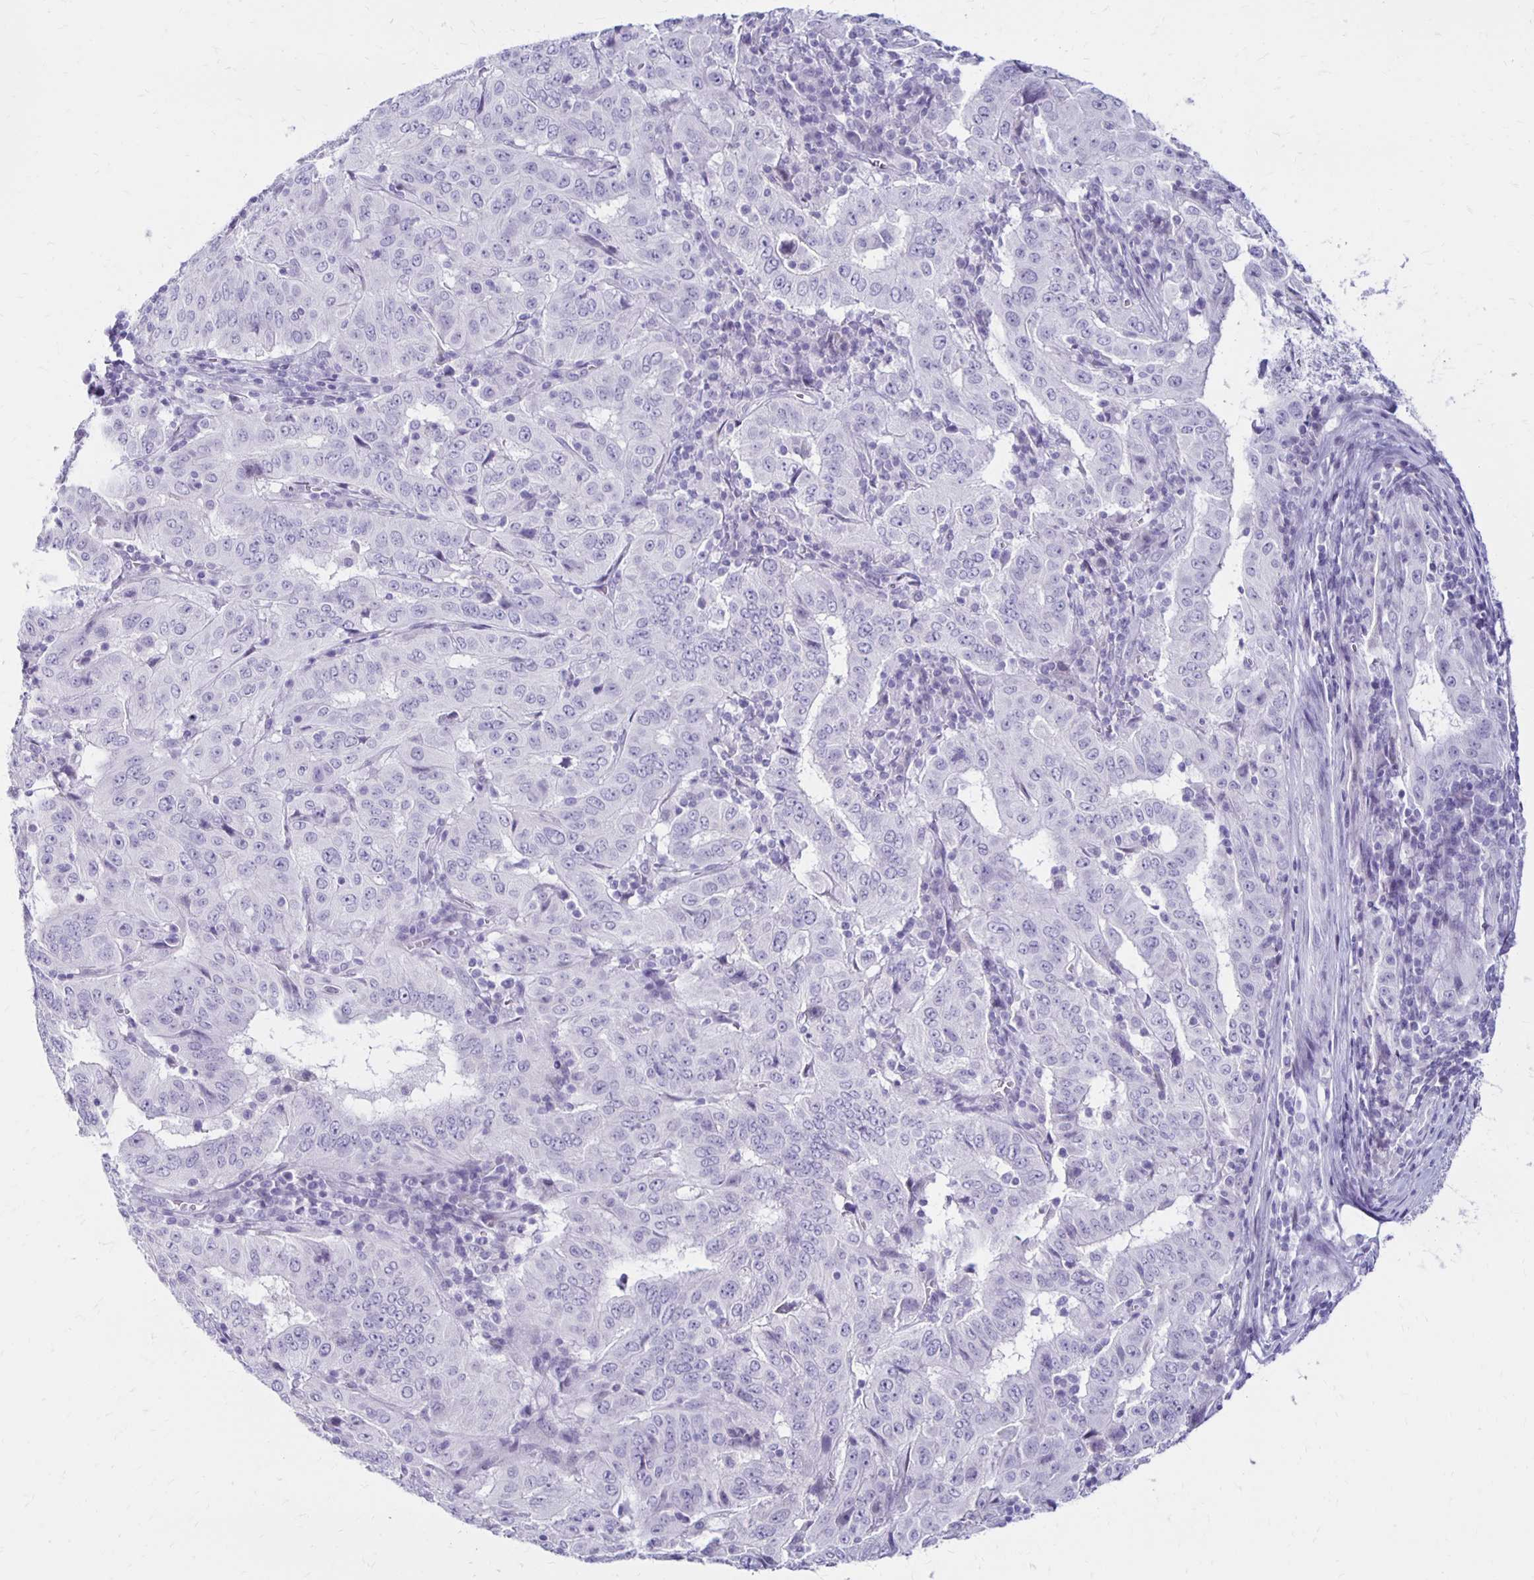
{"staining": {"intensity": "negative", "quantity": "none", "location": "none"}, "tissue": "pancreatic cancer", "cell_type": "Tumor cells", "image_type": "cancer", "snomed": [{"axis": "morphology", "description": "Adenocarcinoma, NOS"}, {"axis": "topography", "description": "Pancreas"}], "caption": "DAB immunohistochemical staining of pancreatic adenocarcinoma shows no significant expression in tumor cells. Brightfield microscopy of immunohistochemistry (IHC) stained with DAB (3,3'-diaminobenzidine) (brown) and hematoxylin (blue), captured at high magnification.", "gene": "RYR1", "patient": {"sex": "male", "age": 63}}